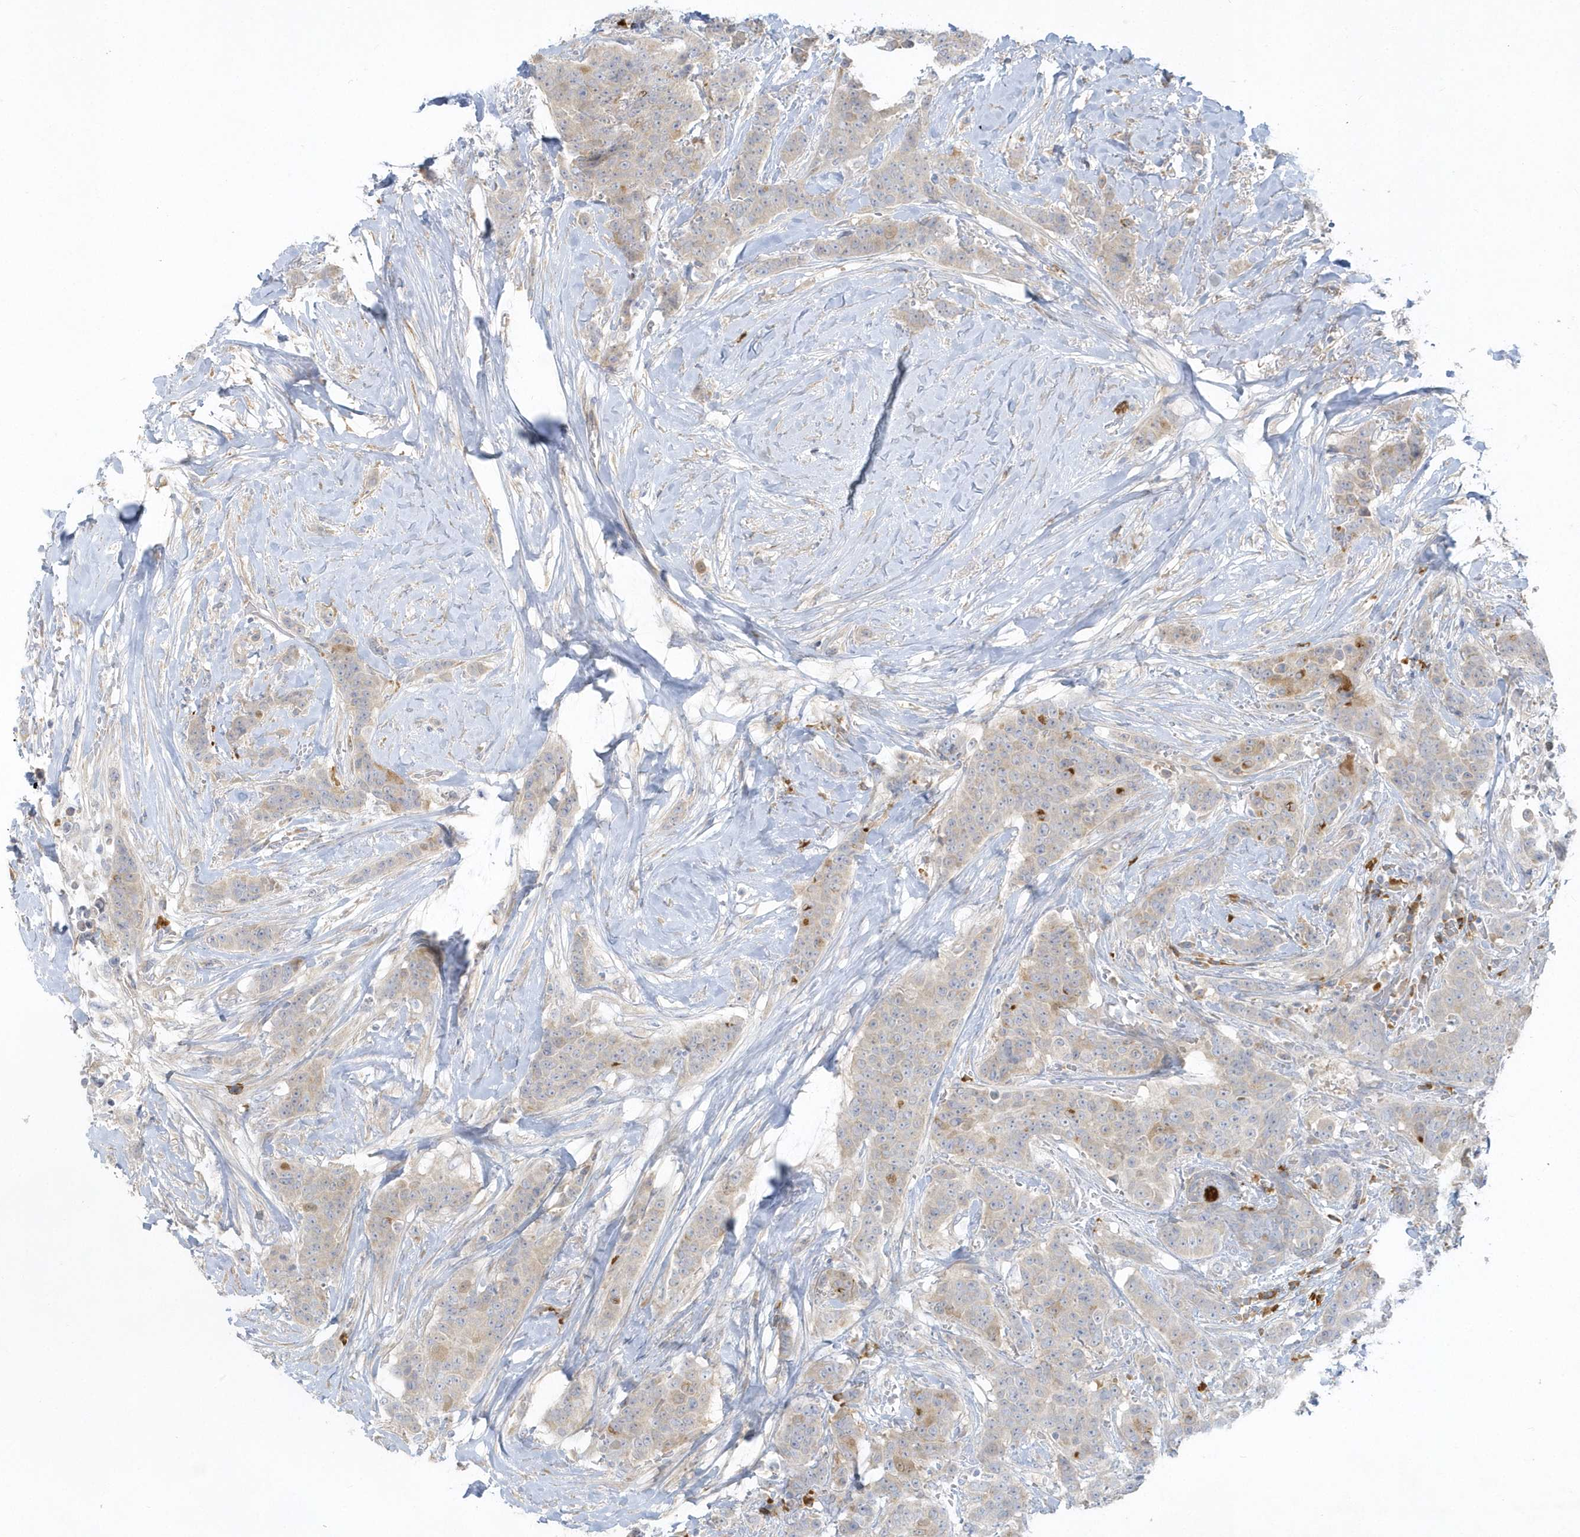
{"staining": {"intensity": "weak", "quantity": "<25%", "location": "cytoplasmic/membranous"}, "tissue": "breast cancer", "cell_type": "Tumor cells", "image_type": "cancer", "snomed": [{"axis": "morphology", "description": "Duct carcinoma"}, {"axis": "topography", "description": "Breast"}], "caption": "A photomicrograph of breast cancer (invasive ductal carcinoma) stained for a protein exhibits no brown staining in tumor cells.", "gene": "THADA", "patient": {"sex": "female", "age": 40}}